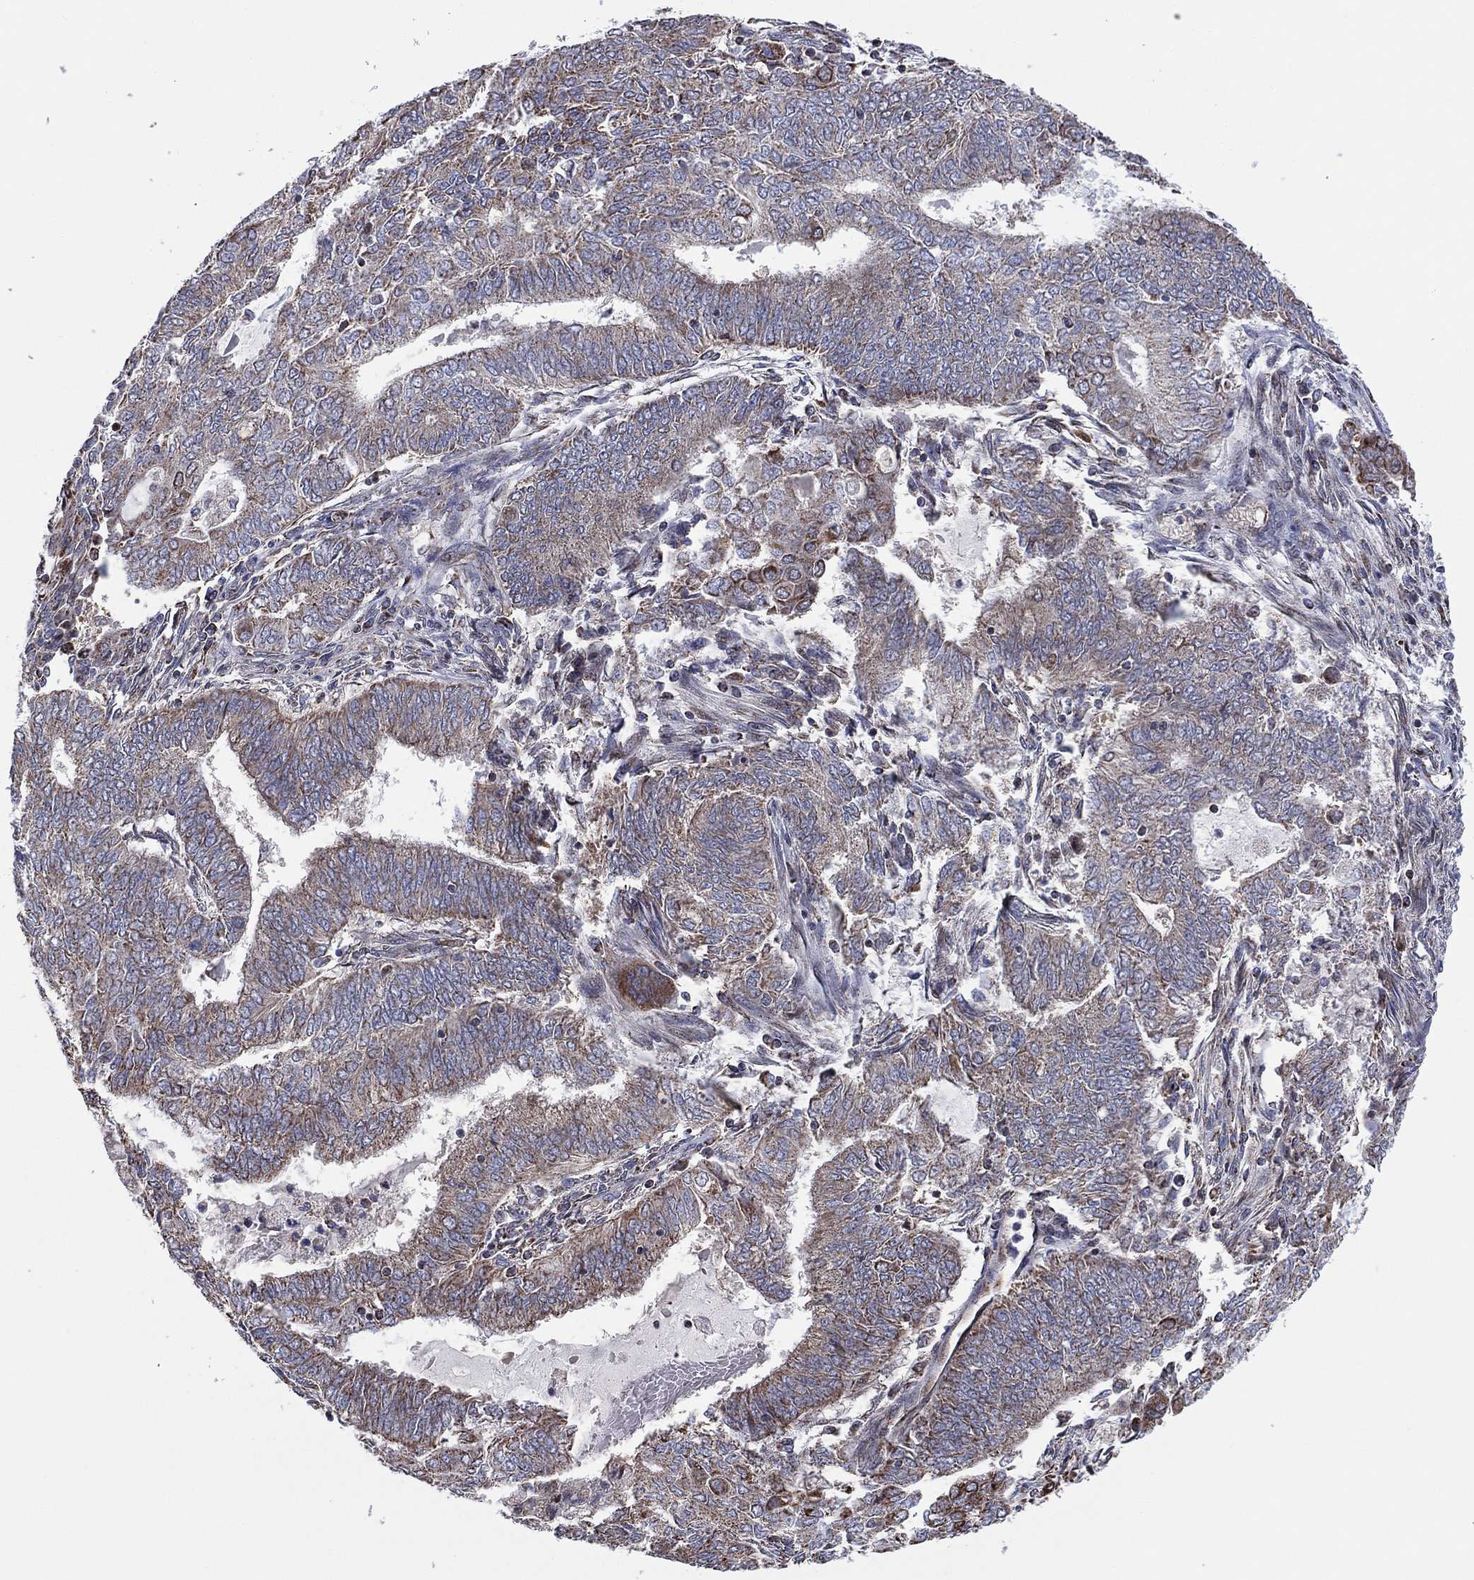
{"staining": {"intensity": "negative", "quantity": "none", "location": "none"}, "tissue": "endometrial cancer", "cell_type": "Tumor cells", "image_type": "cancer", "snomed": [{"axis": "morphology", "description": "Adenocarcinoma, NOS"}, {"axis": "topography", "description": "Endometrium"}], "caption": "High power microscopy micrograph of an immunohistochemistry (IHC) histopathology image of endometrial cancer, revealing no significant expression in tumor cells. (Brightfield microscopy of DAB IHC at high magnification).", "gene": "PIDD1", "patient": {"sex": "female", "age": 62}}